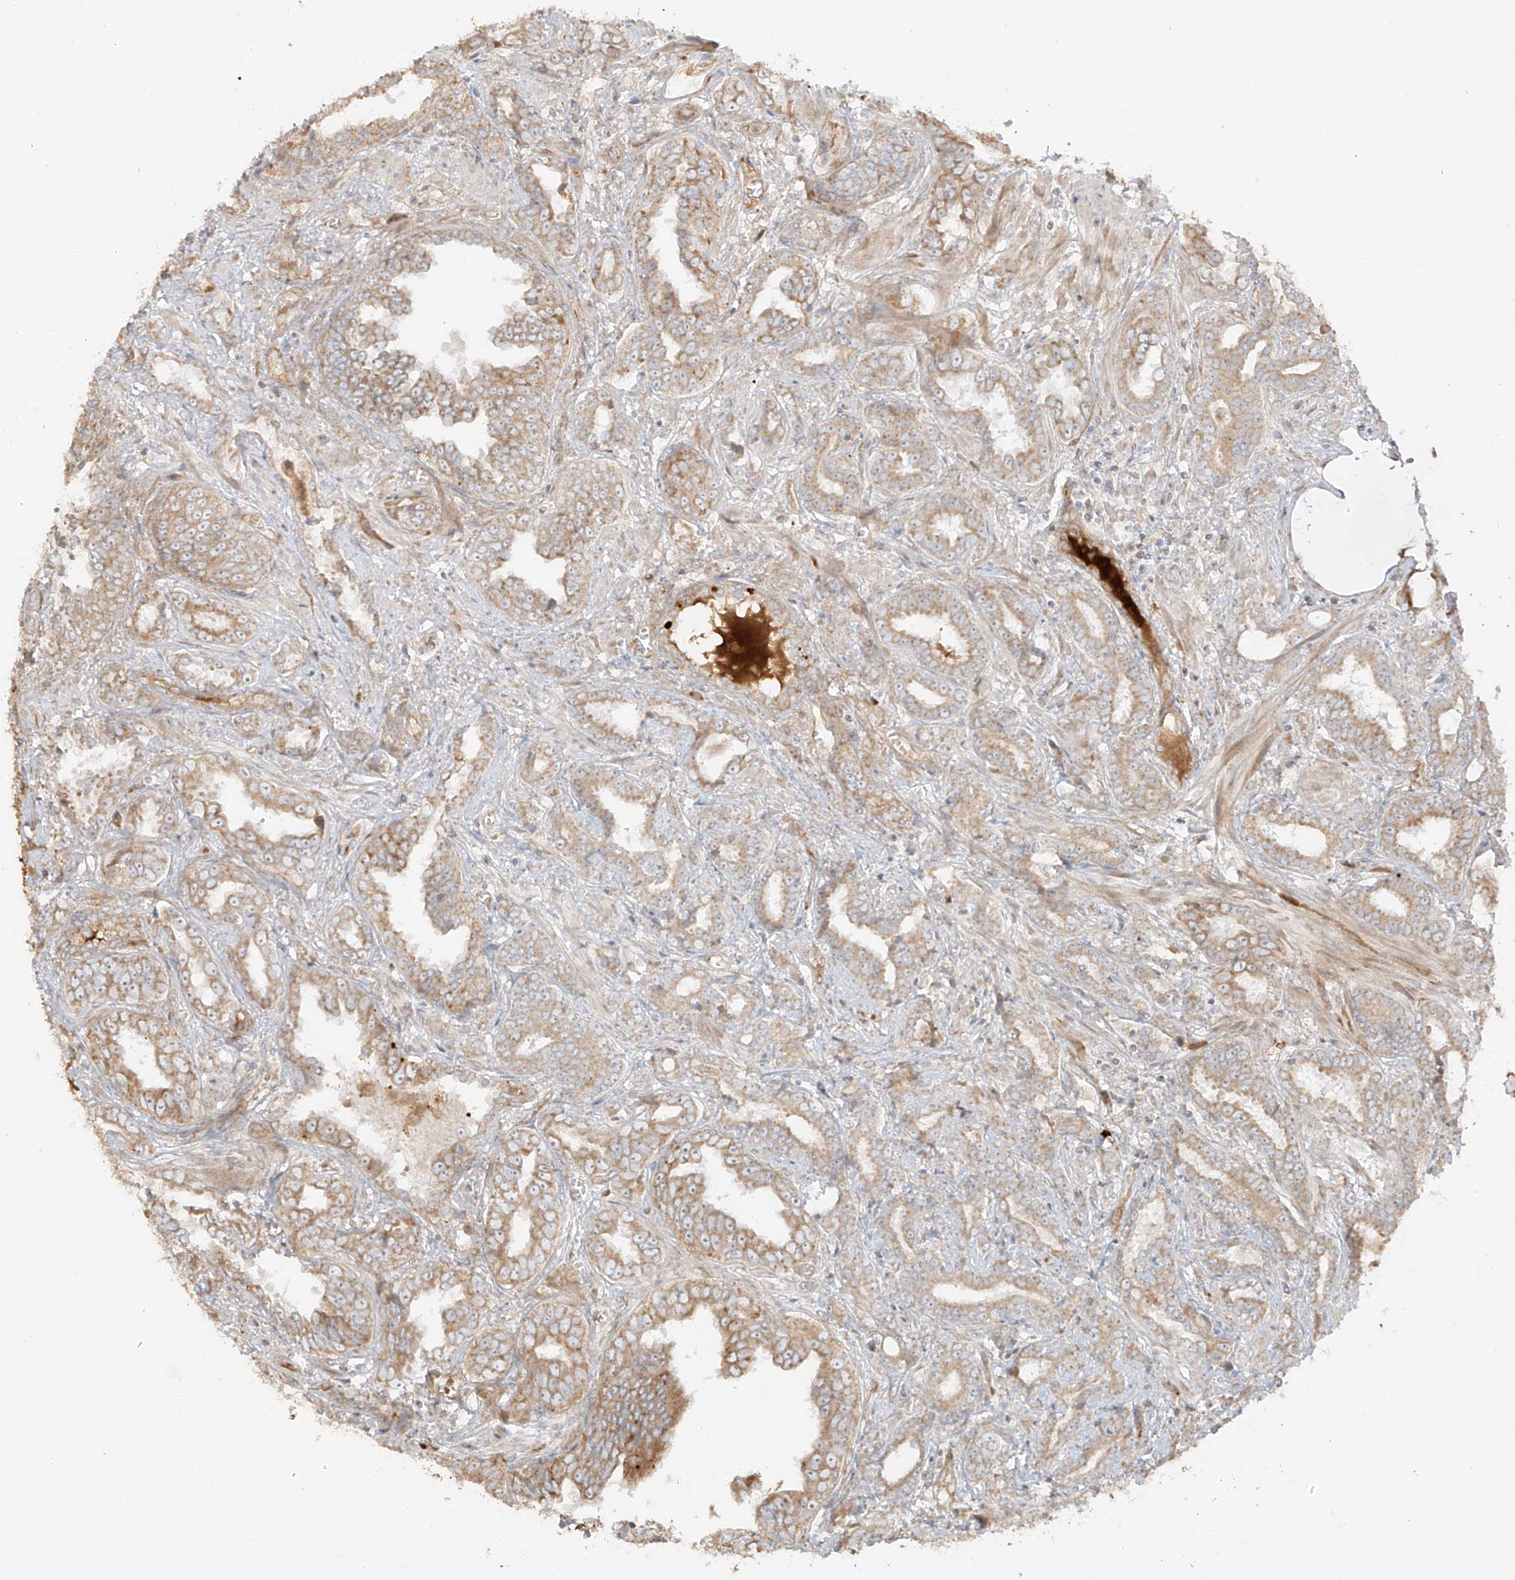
{"staining": {"intensity": "weak", "quantity": ">75%", "location": "cytoplasmic/membranous"}, "tissue": "prostate cancer", "cell_type": "Tumor cells", "image_type": "cancer", "snomed": [{"axis": "morphology", "description": "Adenocarcinoma, High grade"}, {"axis": "topography", "description": "Prostate and seminal vesicle, NOS"}], "caption": "An immunohistochemistry (IHC) histopathology image of tumor tissue is shown. Protein staining in brown labels weak cytoplasmic/membranous positivity in high-grade adenocarcinoma (prostate) within tumor cells. The staining was performed using DAB to visualize the protein expression in brown, while the nuclei were stained in blue with hematoxylin (Magnification: 20x).", "gene": "MIPEP", "patient": {"sex": "male", "age": 67}}